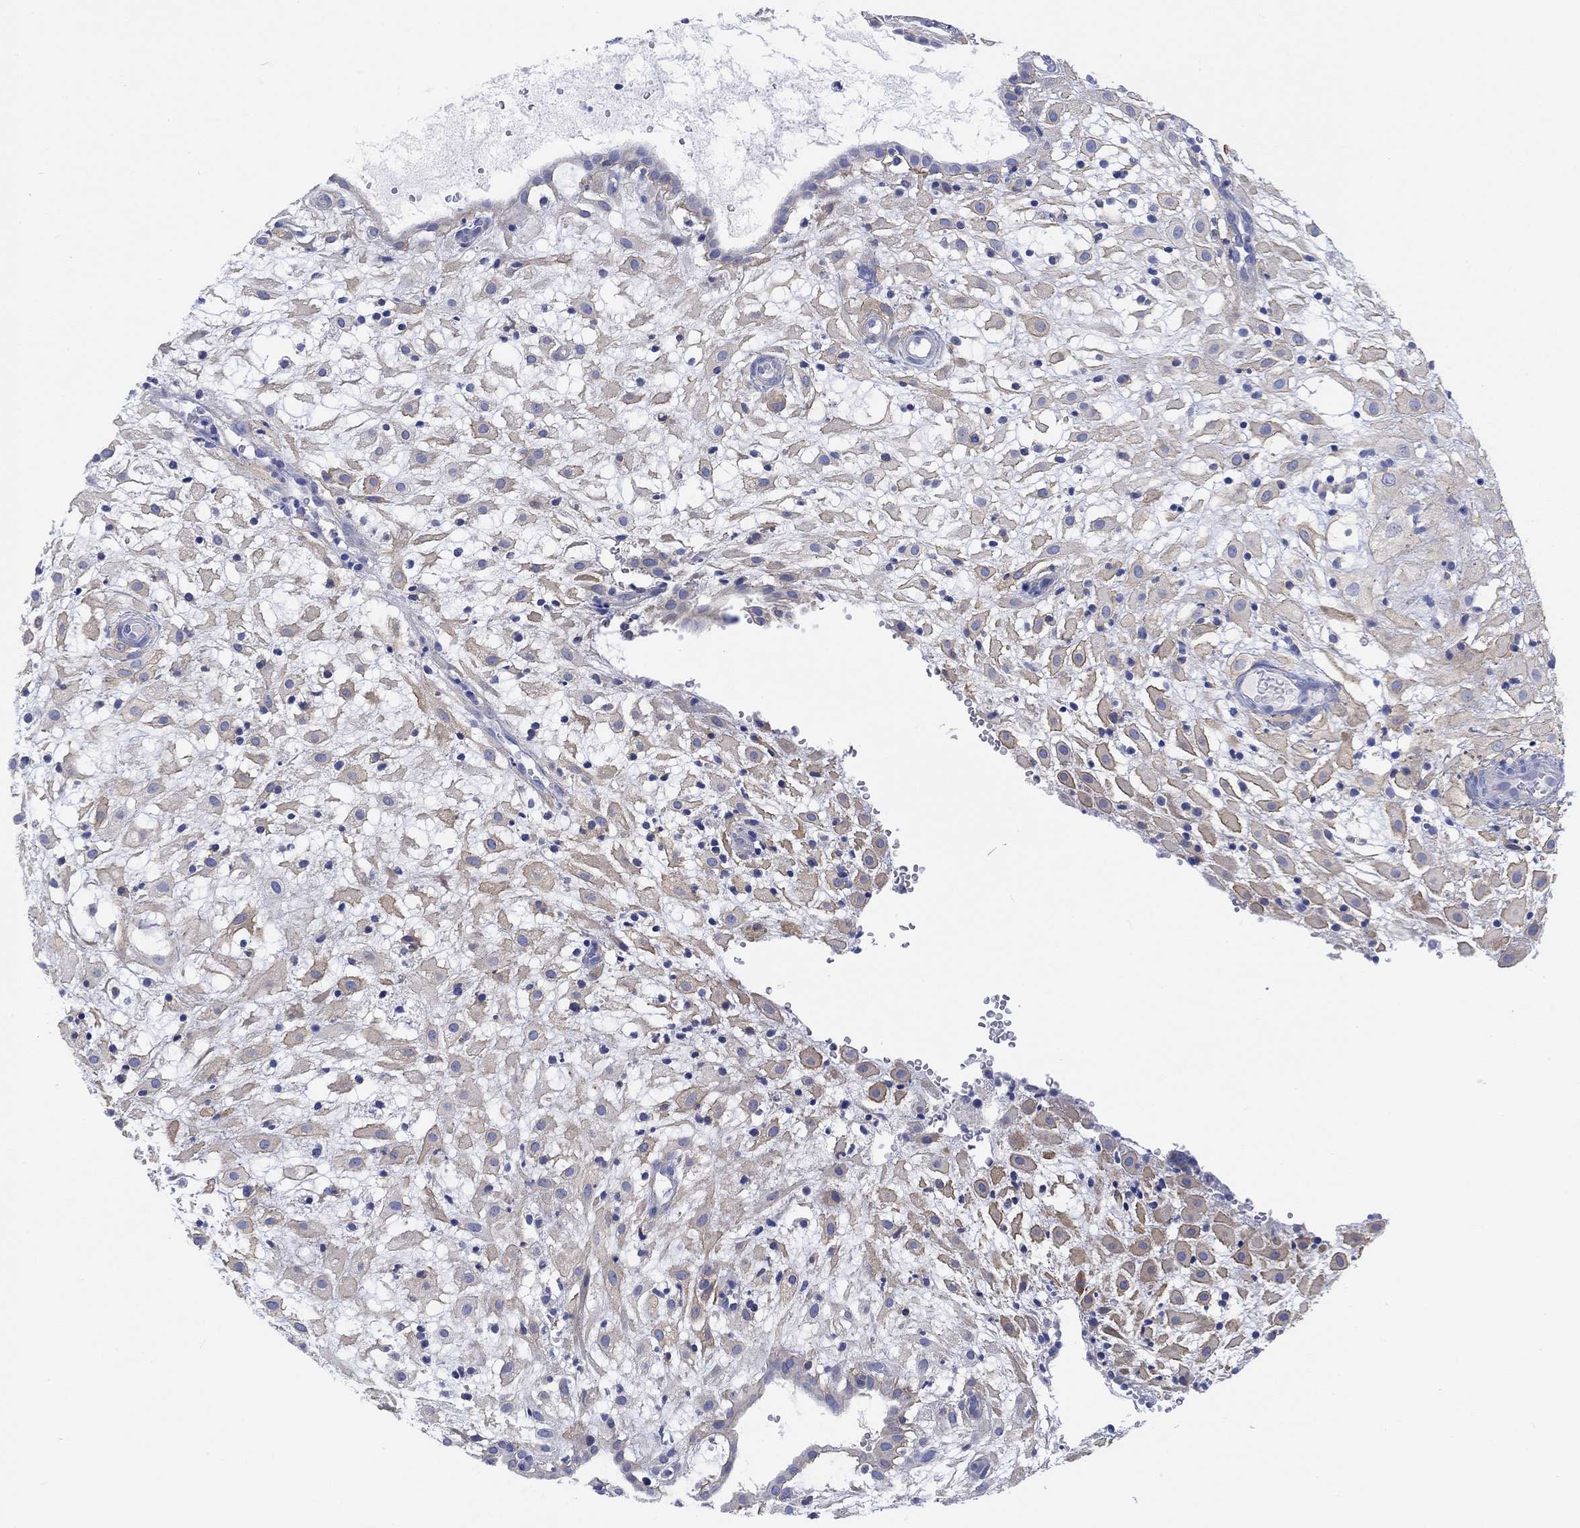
{"staining": {"intensity": "moderate", "quantity": "<25%", "location": "cytoplasmic/membranous"}, "tissue": "placenta", "cell_type": "Decidual cells", "image_type": "normal", "snomed": [{"axis": "morphology", "description": "Normal tissue, NOS"}, {"axis": "topography", "description": "Placenta"}], "caption": "Placenta stained for a protein shows moderate cytoplasmic/membranous positivity in decidual cells. The staining is performed using DAB (3,3'-diaminobenzidine) brown chromogen to label protein expression. The nuclei are counter-stained blue using hematoxylin.", "gene": "REEP6", "patient": {"sex": "female", "age": 24}}